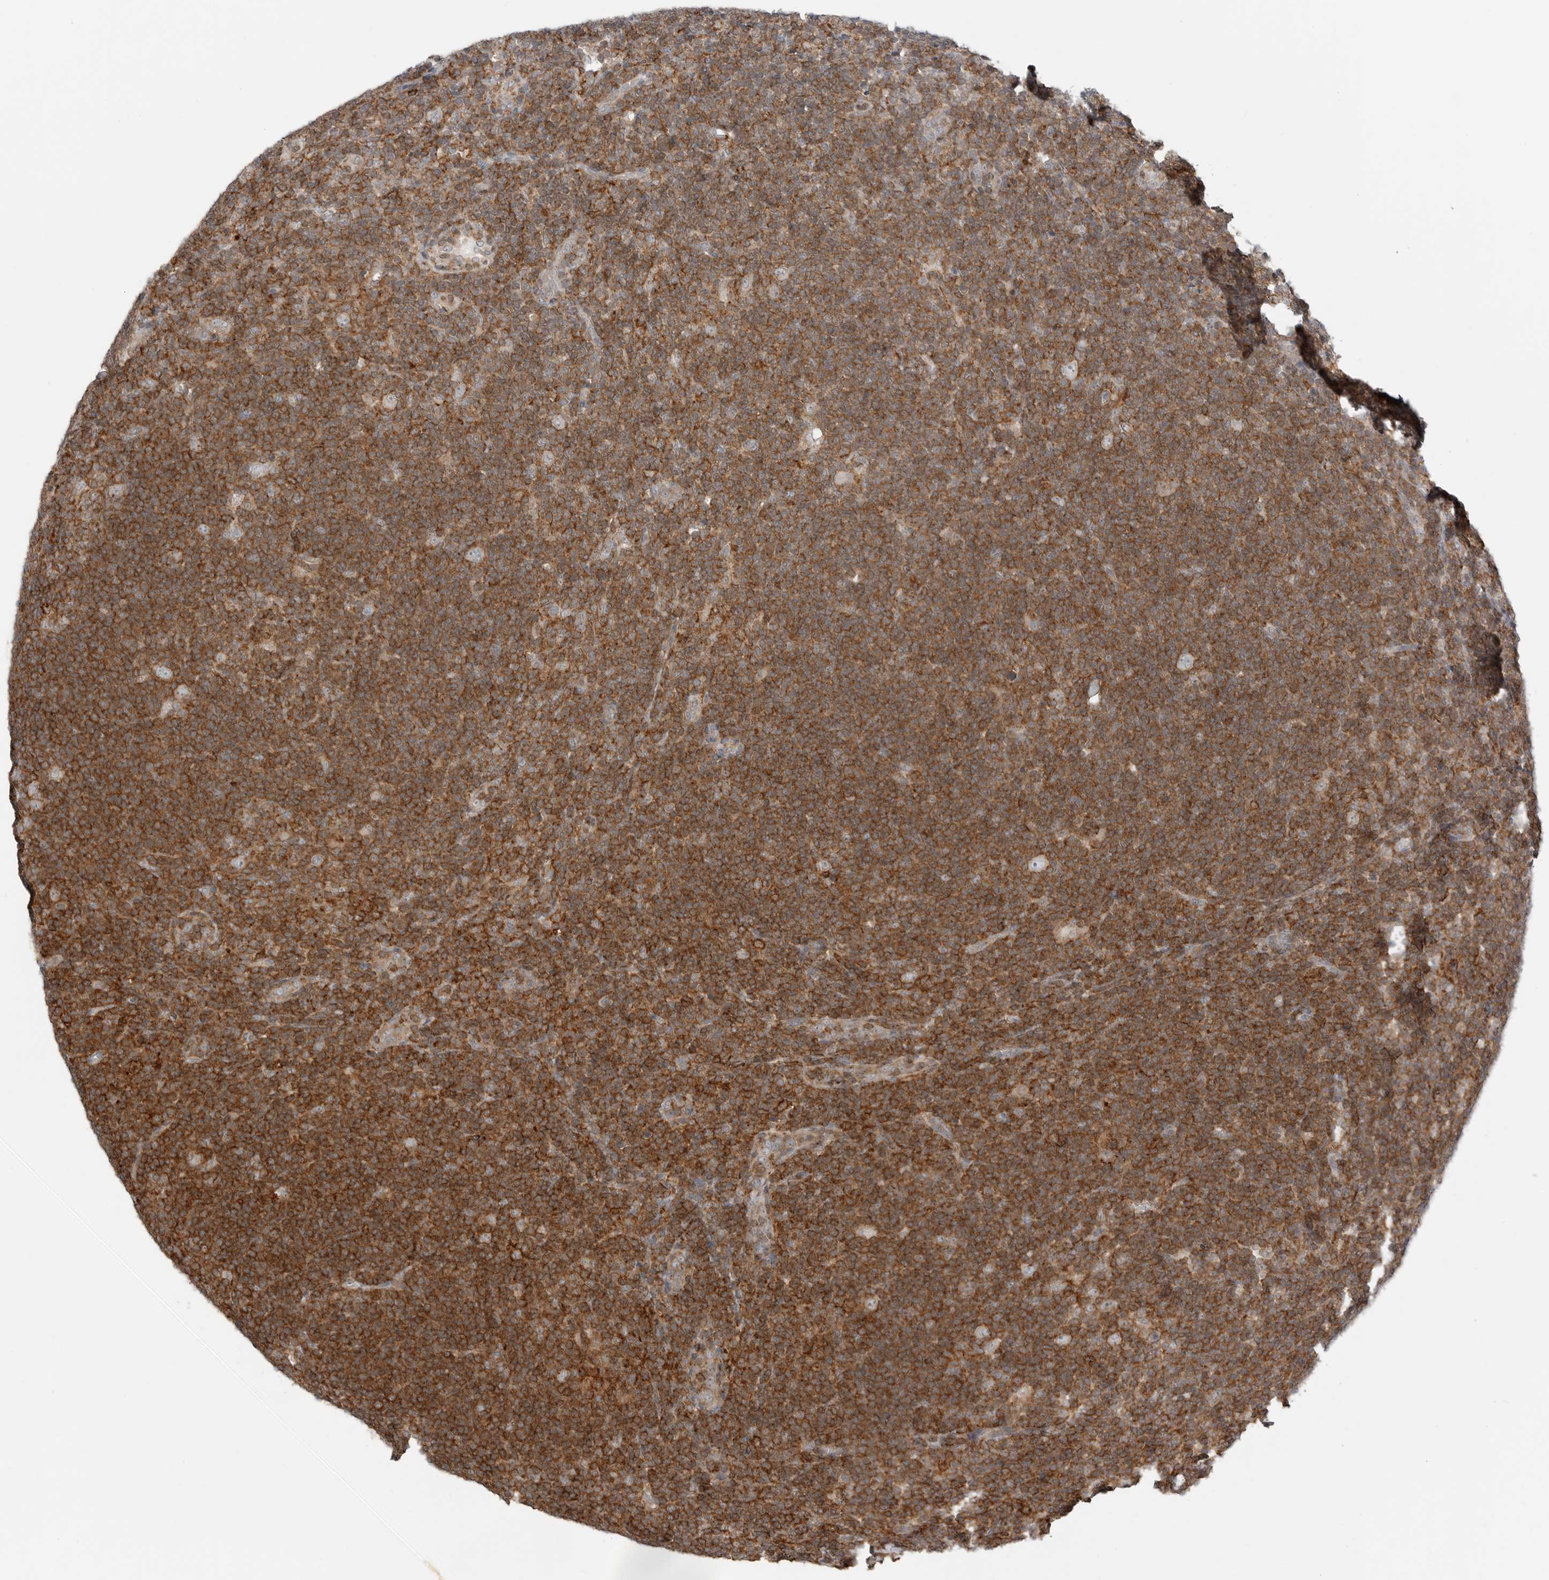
{"staining": {"intensity": "negative", "quantity": "none", "location": "none"}, "tissue": "lymphoma", "cell_type": "Tumor cells", "image_type": "cancer", "snomed": [{"axis": "morphology", "description": "Hodgkin's disease, NOS"}, {"axis": "topography", "description": "Lymph node"}], "caption": "Photomicrograph shows no protein expression in tumor cells of Hodgkin's disease tissue.", "gene": "LEFTY2", "patient": {"sex": "female", "age": 57}}